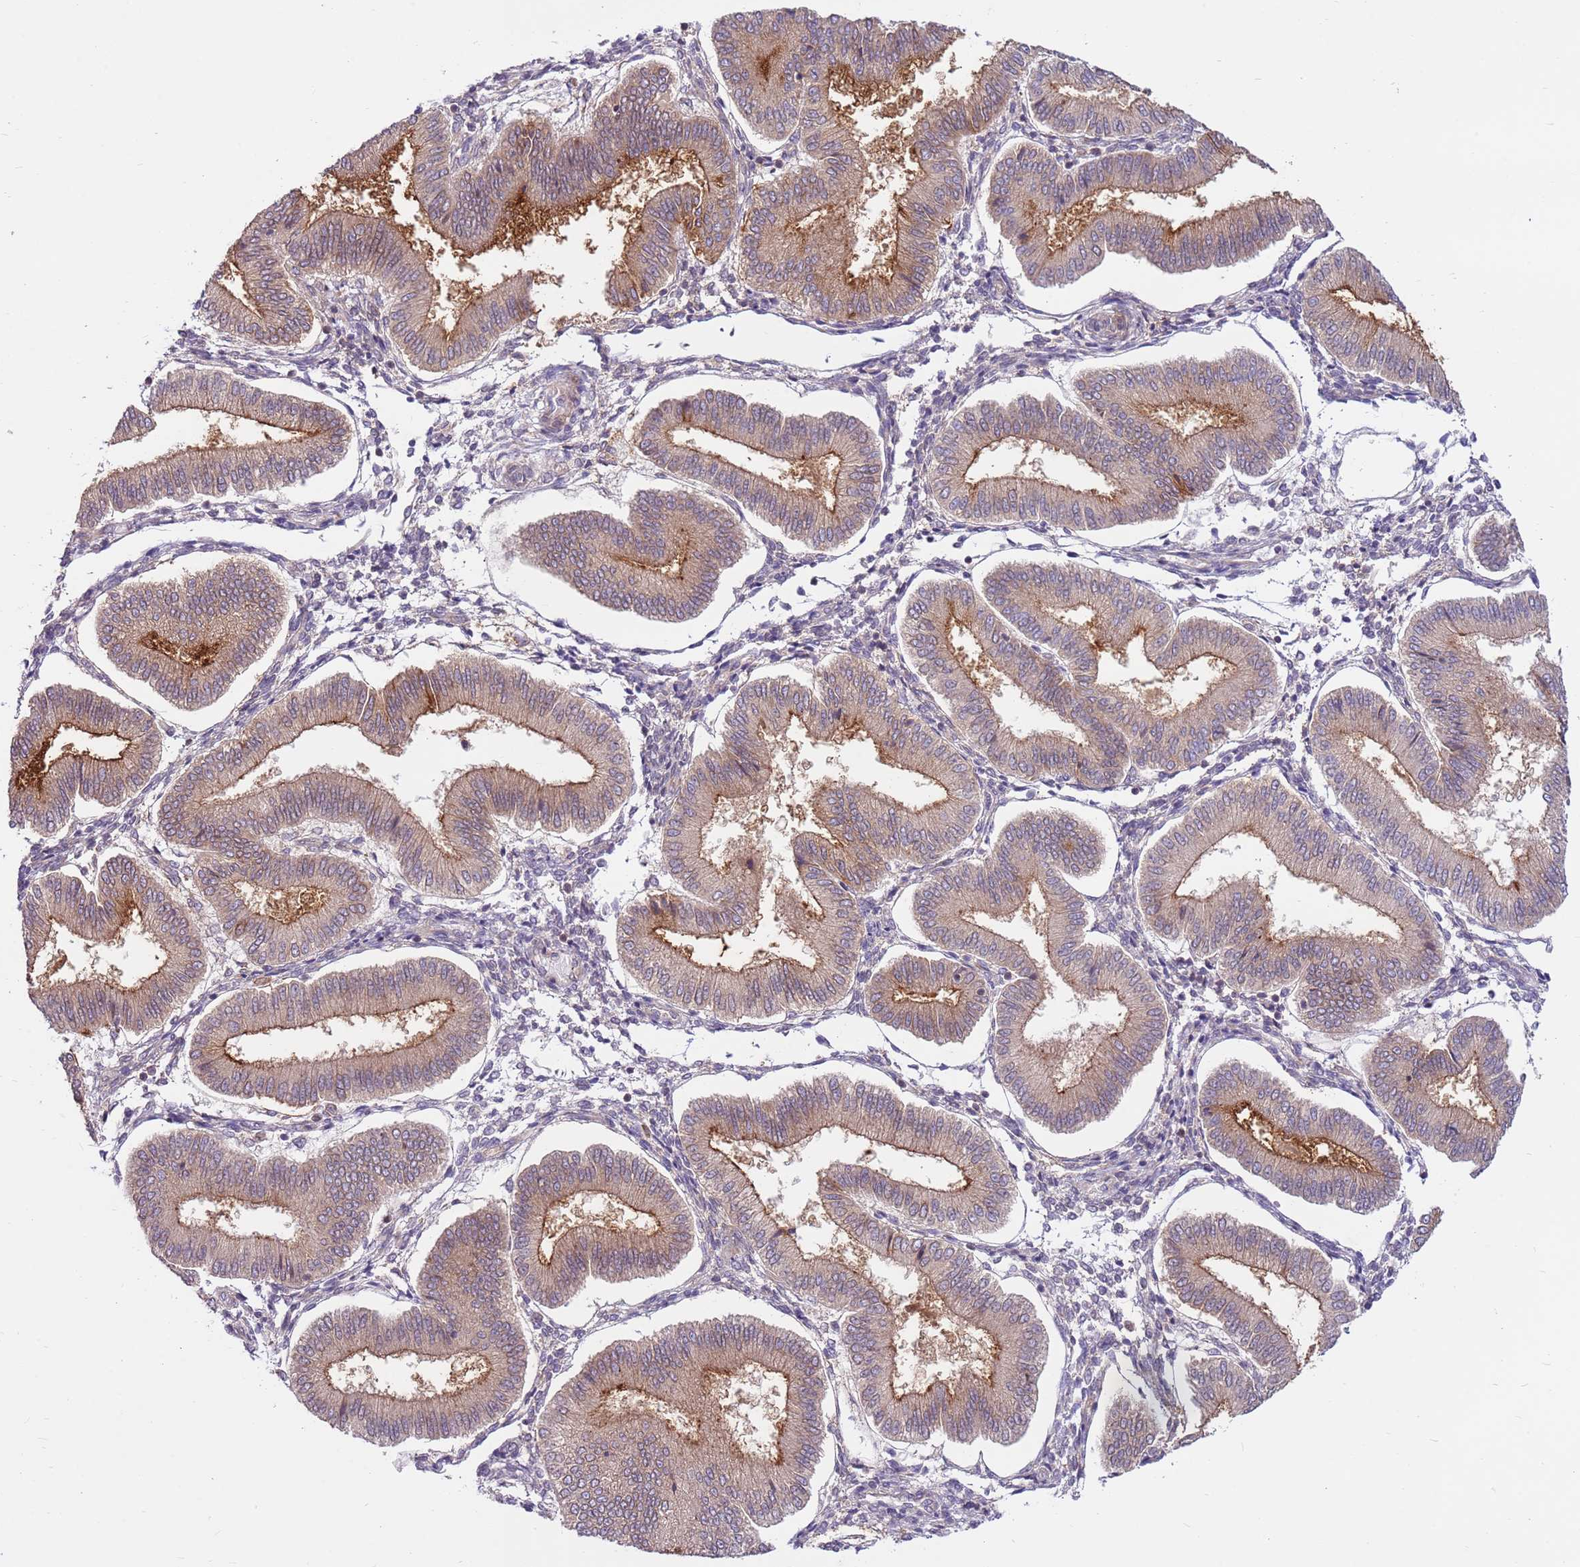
{"staining": {"intensity": "negative", "quantity": "none", "location": "none"}, "tissue": "endometrium", "cell_type": "Cells in endometrial stroma", "image_type": "normal", "snomed": [{"axis": "morphology", "description": "Normal tissue, NOS"}, {"axis": "topography", "description": "Endometrium"}], "caption": "Cells in endometrial stroma show no significant protein staining in normal endometrium. (Brightfield microscopy of DAB immunohistochemistry at high magnification).", "gene": "DDX19B", "patient": {"sex": "female", "age": 39}}